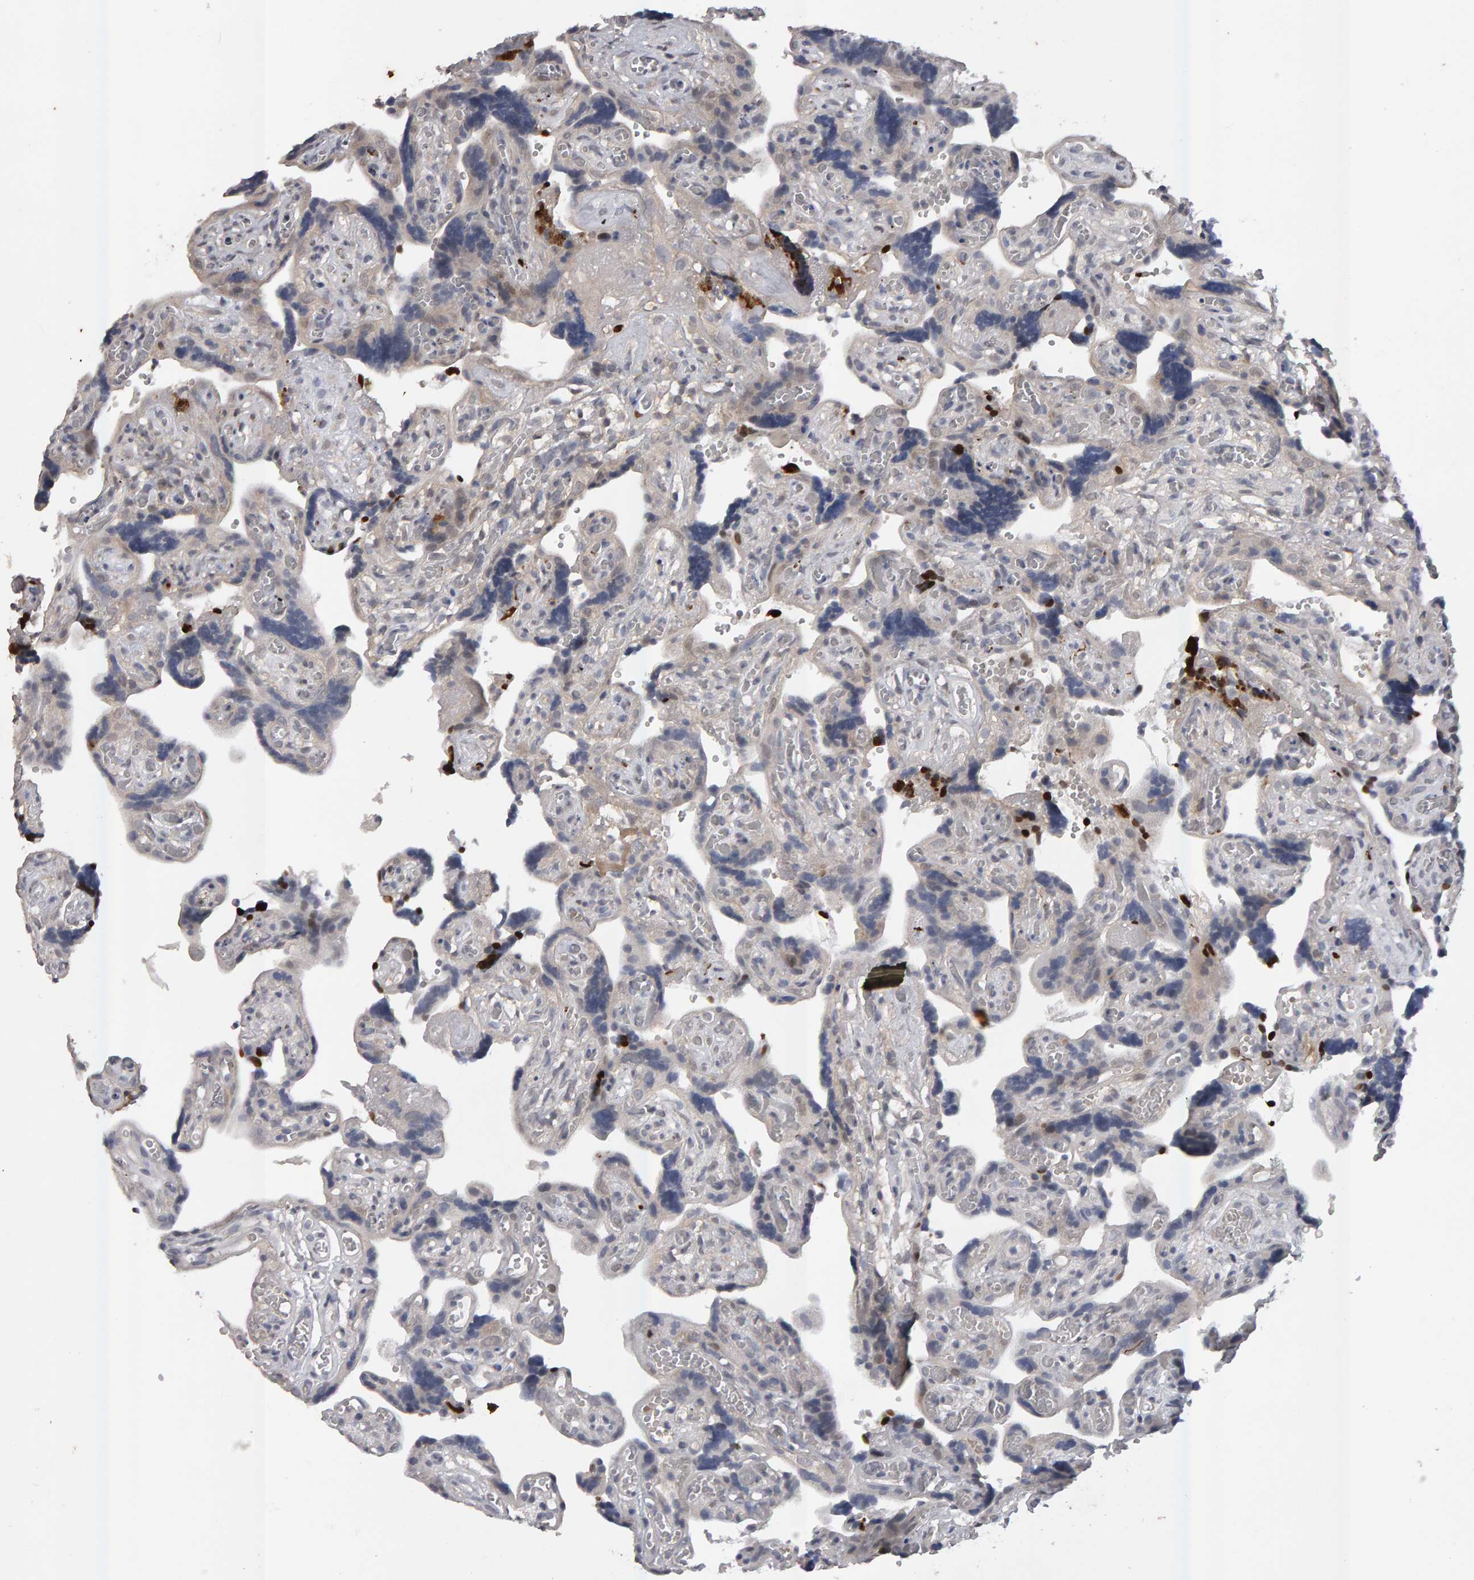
{"staining": {"intensity": "weak", "quantity": ">75%", "location": "cytoplasmic/membranous,nuclear"}, "tissue": "placenta", "cell_type": "Decidual cells", "image_type": "normal", "snomed": [{"axis": "morphology", "description": "Normal tissue, NOS"}, {"axis": "topography", "description": "Placenta"}], "caption": "Weak cytoplasmic/membranous,nuclear protein positivity is identified in about >75% of decidual cells in placenta.", "gene": "IPO8", "patient": {"sex": "female", "age": 30}}